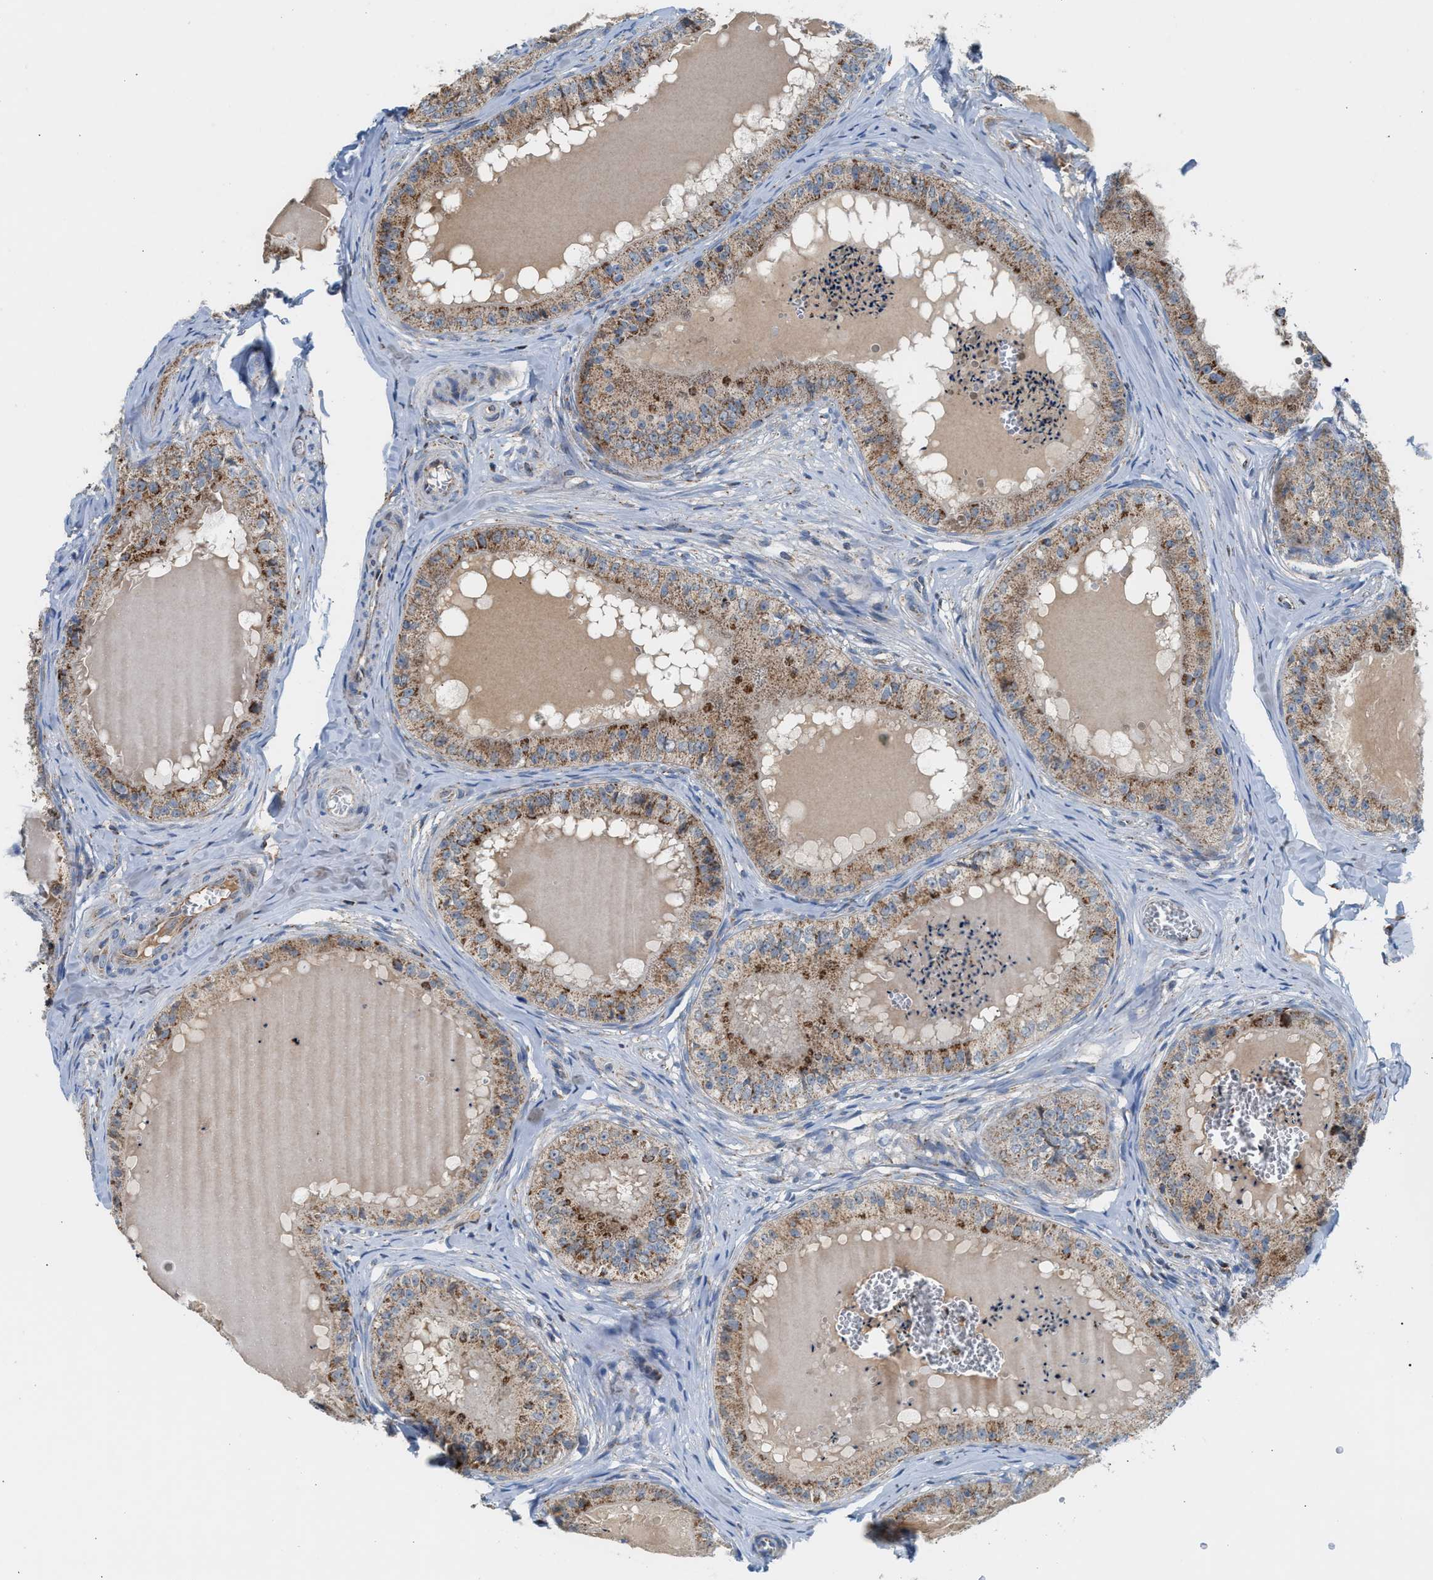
{"staining": {"intensity": "moderate", "quantity": ">75%", "location": "cytoplasmic/membranous"}, "tissue": "epididymis", "cell_type": "Glandular cells", "image_type": "normal", "snomed": [{"axis": "morphology", "description": "Normal tissue, NOS"}, {"axis": "topography", "description": "Epididymis"}], "caption": "Glandular cells show medium levels of moderate cytoplasmic/membranous expression in approximately >75% of cells in normal human epididymis. The protein is stained brown, and the nuclei are stained in blue (DAB IHC with brightfield microscopy, high magnification).", "gene": "PMPCA", "patient": {"sex": "male", "age": 31}}